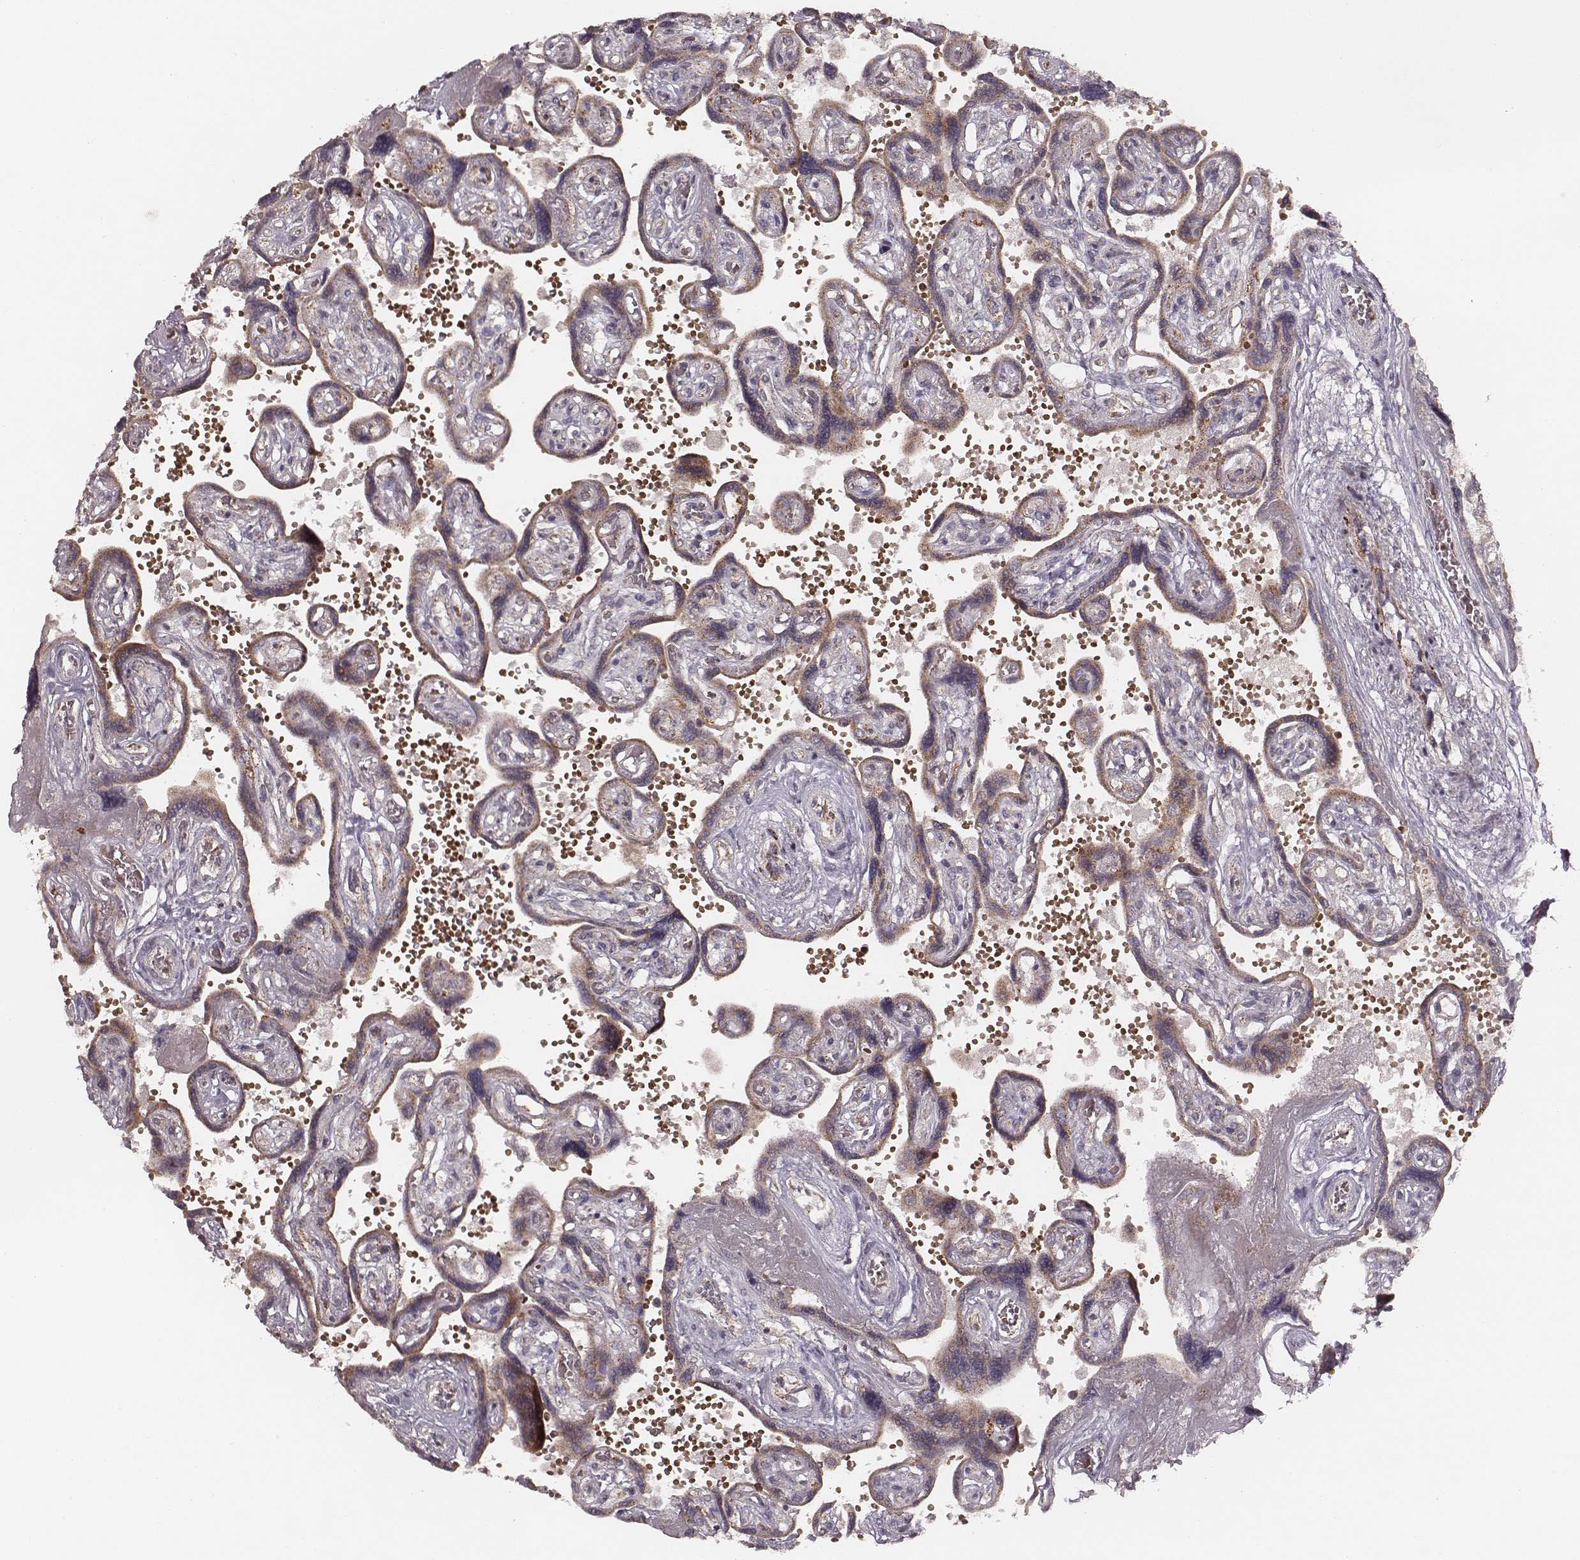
{"staining": {"intensity": "strong", "quantity": ">75%", "location": "cytoplasmic/membranous"}, "tissue": "placenta", "cell_type": "Decidual cells", "image_type": "normal", "snomed": [{"axis": "morphology", "description": "Normal tissue, NOS"}, {"axis": "topography", "description": "Placenta"}], "caption": "High-magnification brightfield microscopy of benign placenta stained with DAB (brown) and counterstained with hematoxylin (blue). decidual cells exhibit strong cytoplasmic/membranous staining is appreciated in approximately>75% of cells. (DAB (3,3'-diaminobenzidine) IHC, brown staining for protein, blue staining for nuclei).", "gene": "TUFM", "patient": {"sex": "female", "age": 32}}